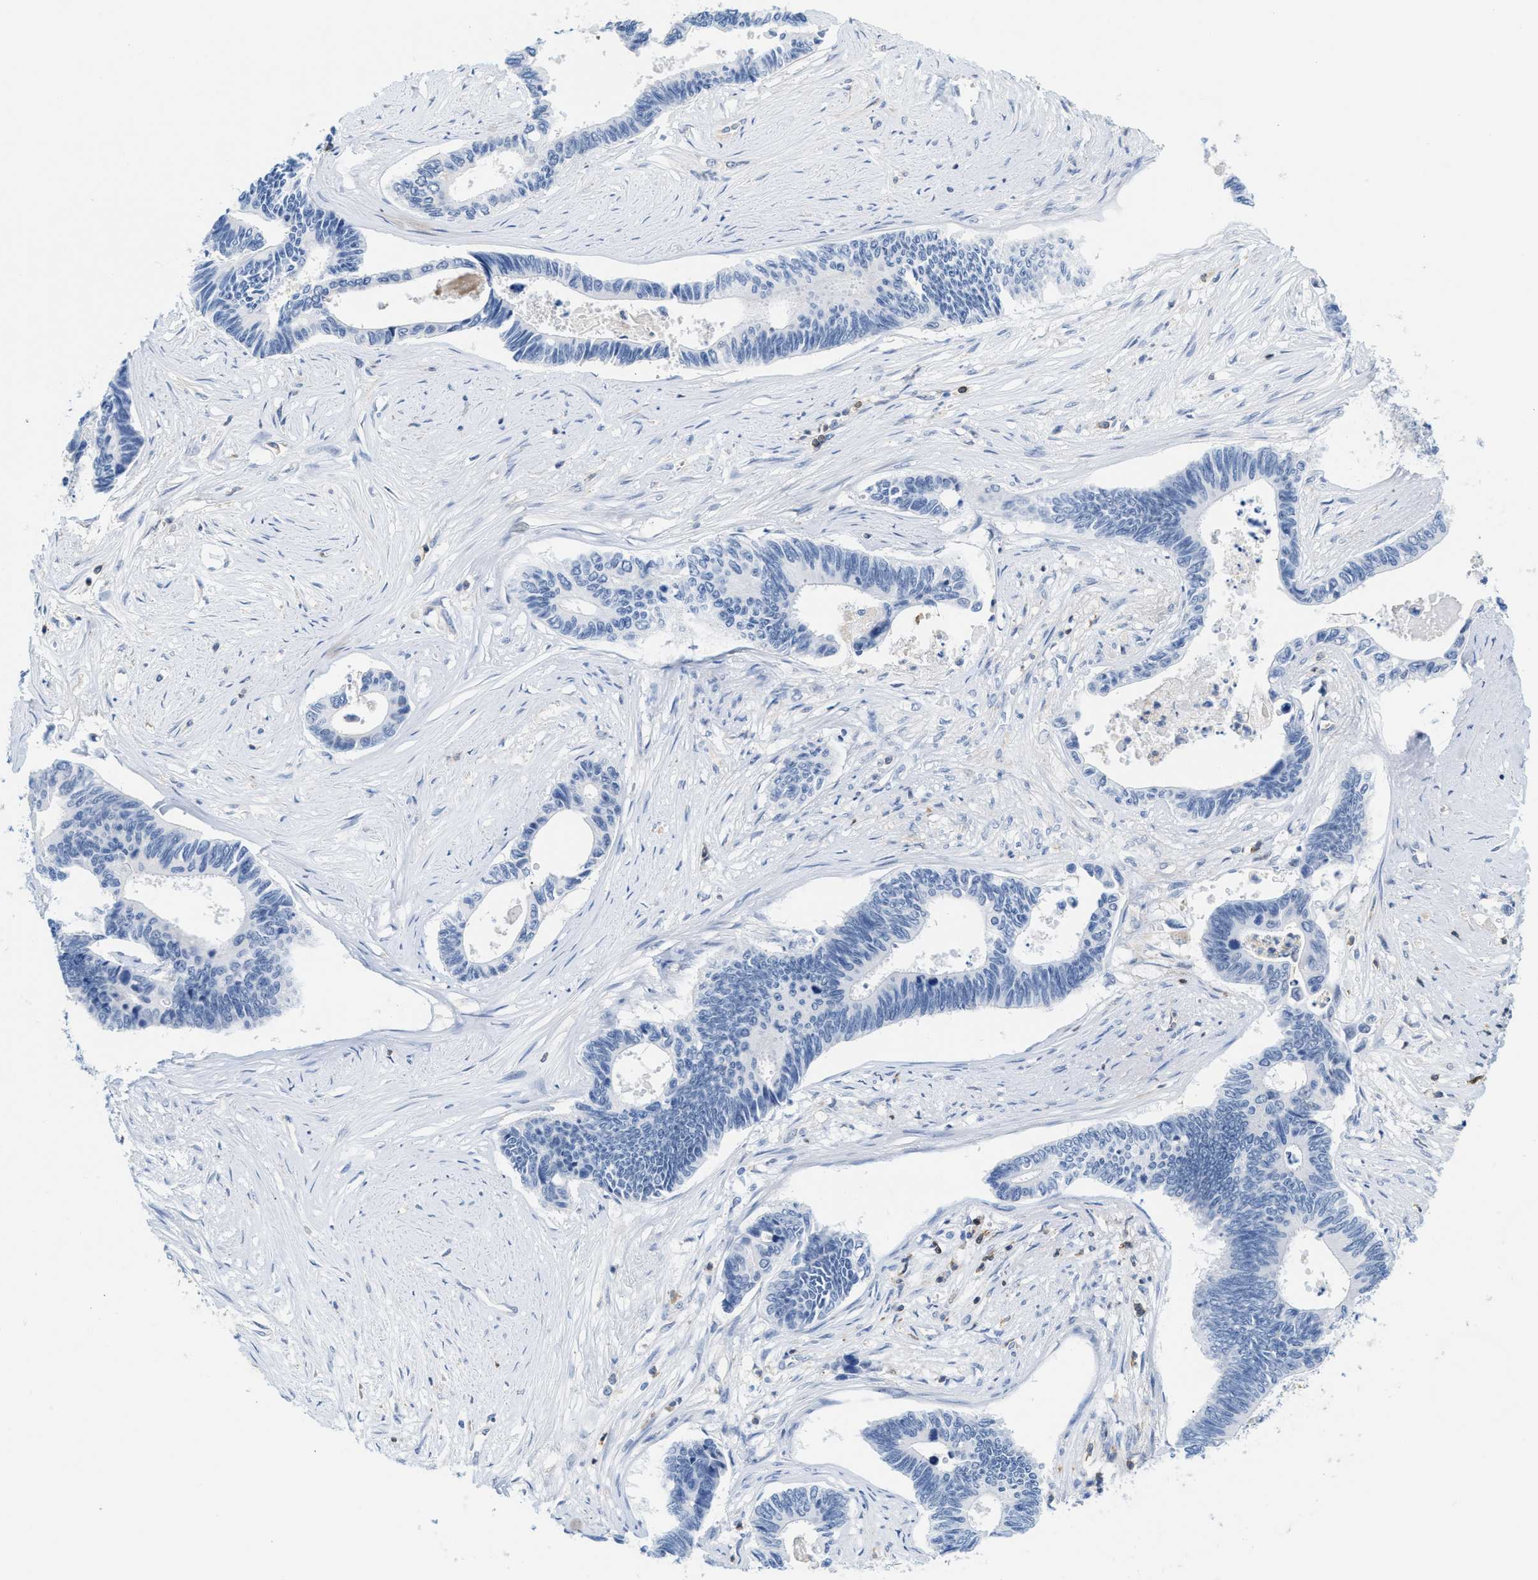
{"staining": {"intensity": "negative", "quantity": "none", "location": "none"}, "tissue": "pancreatic cancer", "cell_type": "Tumor cells", "image_type": "cancer", "snomed": [{"axis": "morphology", "description": "Adenocarcinoma, NOS"}, {"axis": "topography", "description": "Pancreas"}], "caption": "There is no significant positivity in tumor cells of pancreatic cancer (adenocarcinoma).", "gene": "IL16", "patient": {"sex": "female", "age": 70}}